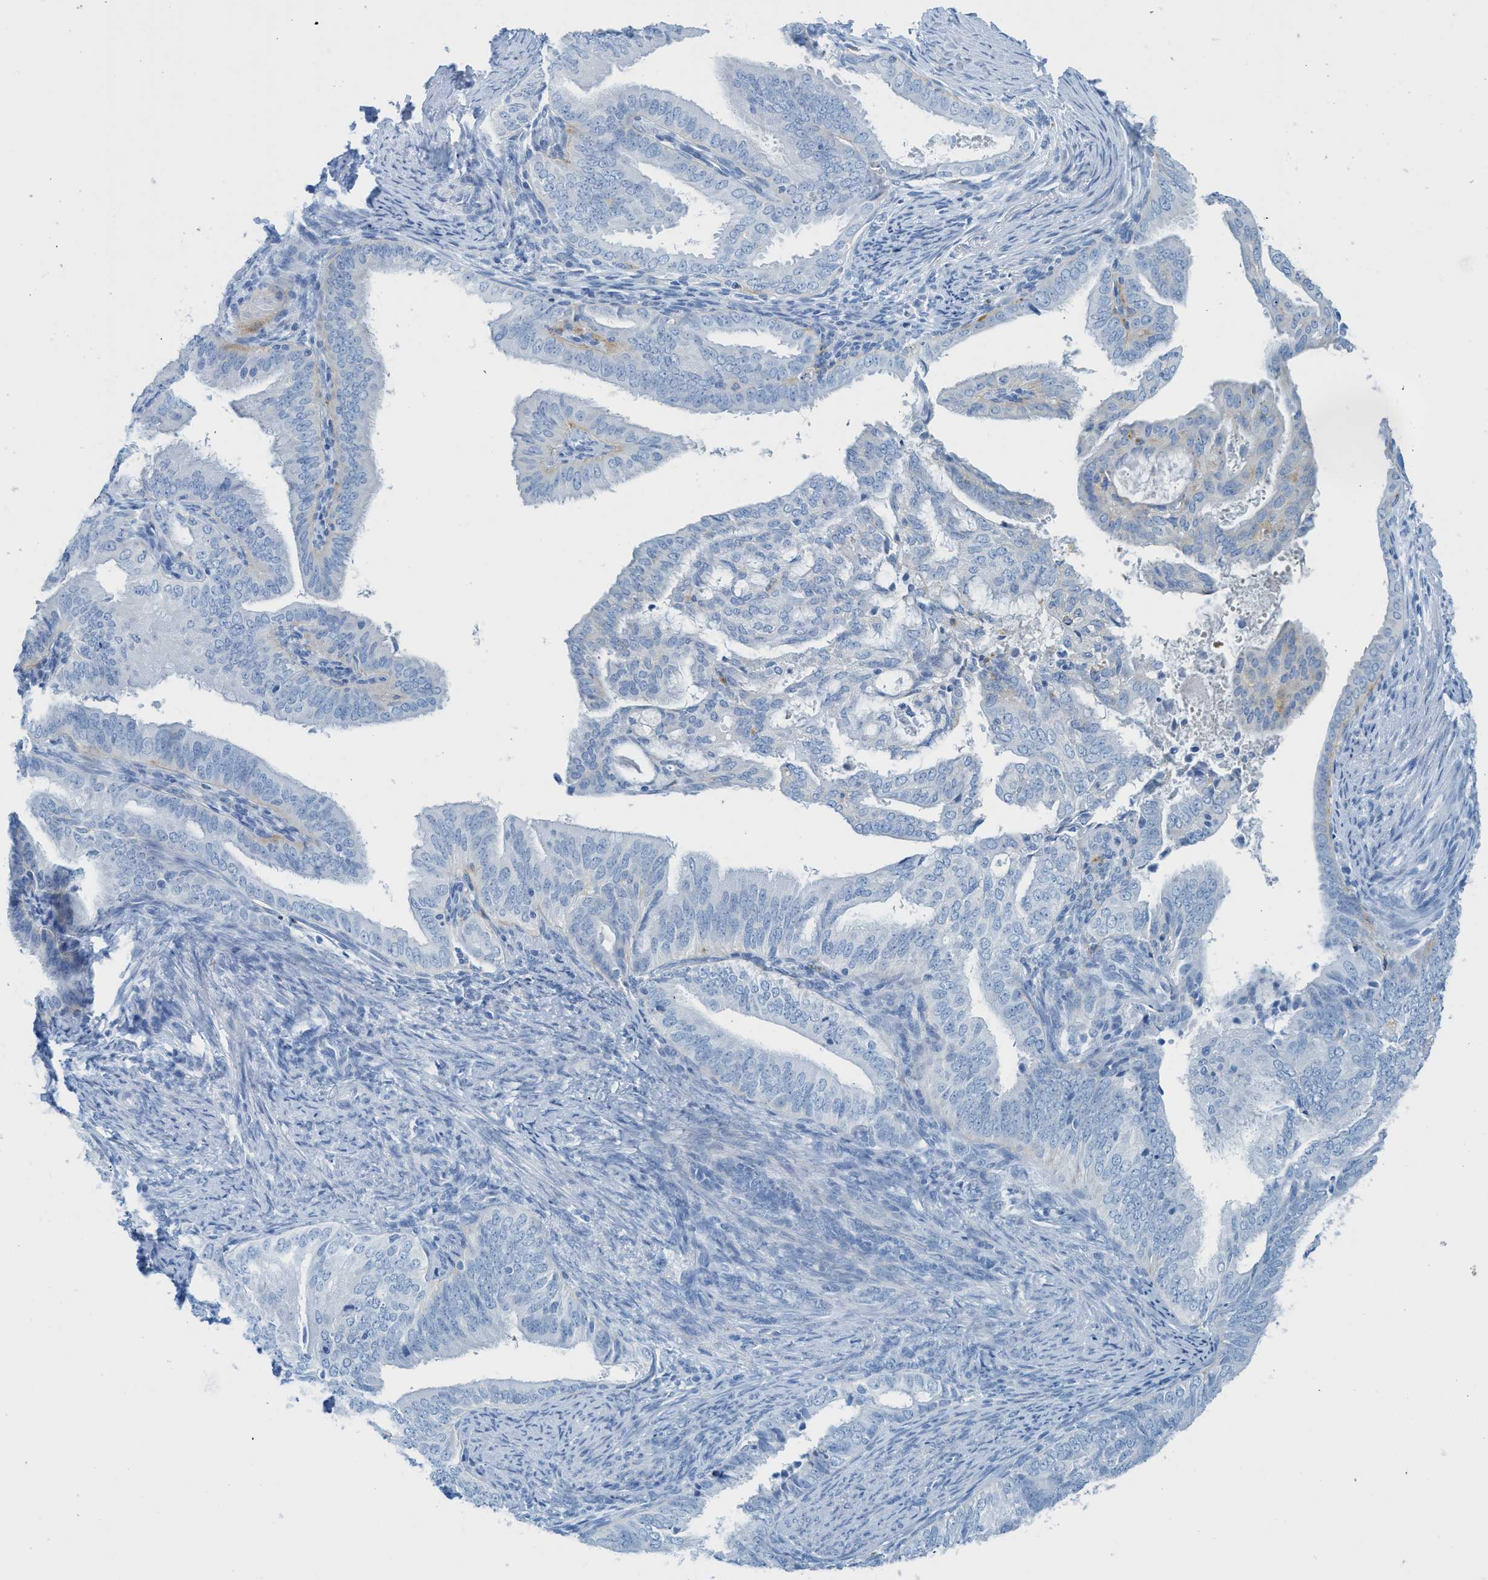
{"staining": {"intensity": "negative", "quantity": "none", "location": "none"}, "tissue": "endometrial cancer", "cell_type": "Tumor cells", "image_type": "cancer", "snomed": [{"axis": "morphology", "description": "Adenocarcinoma, NOS"}, {"axis": "topography", "description": "Endometrium"}], "caption": "Immunohistochemistry (IHC) micrograph of neoplastic tissue: endometrial cancer (adenocarcinoma) stained with DAB (3,3'-diaminobenzidine) shows no significant protein staining in tumor cells. (DAB immunohistochemistry with hematoxylin counter stain).", "gene": "C21orf62", "patient": {"sex": "female", "age": 58}}